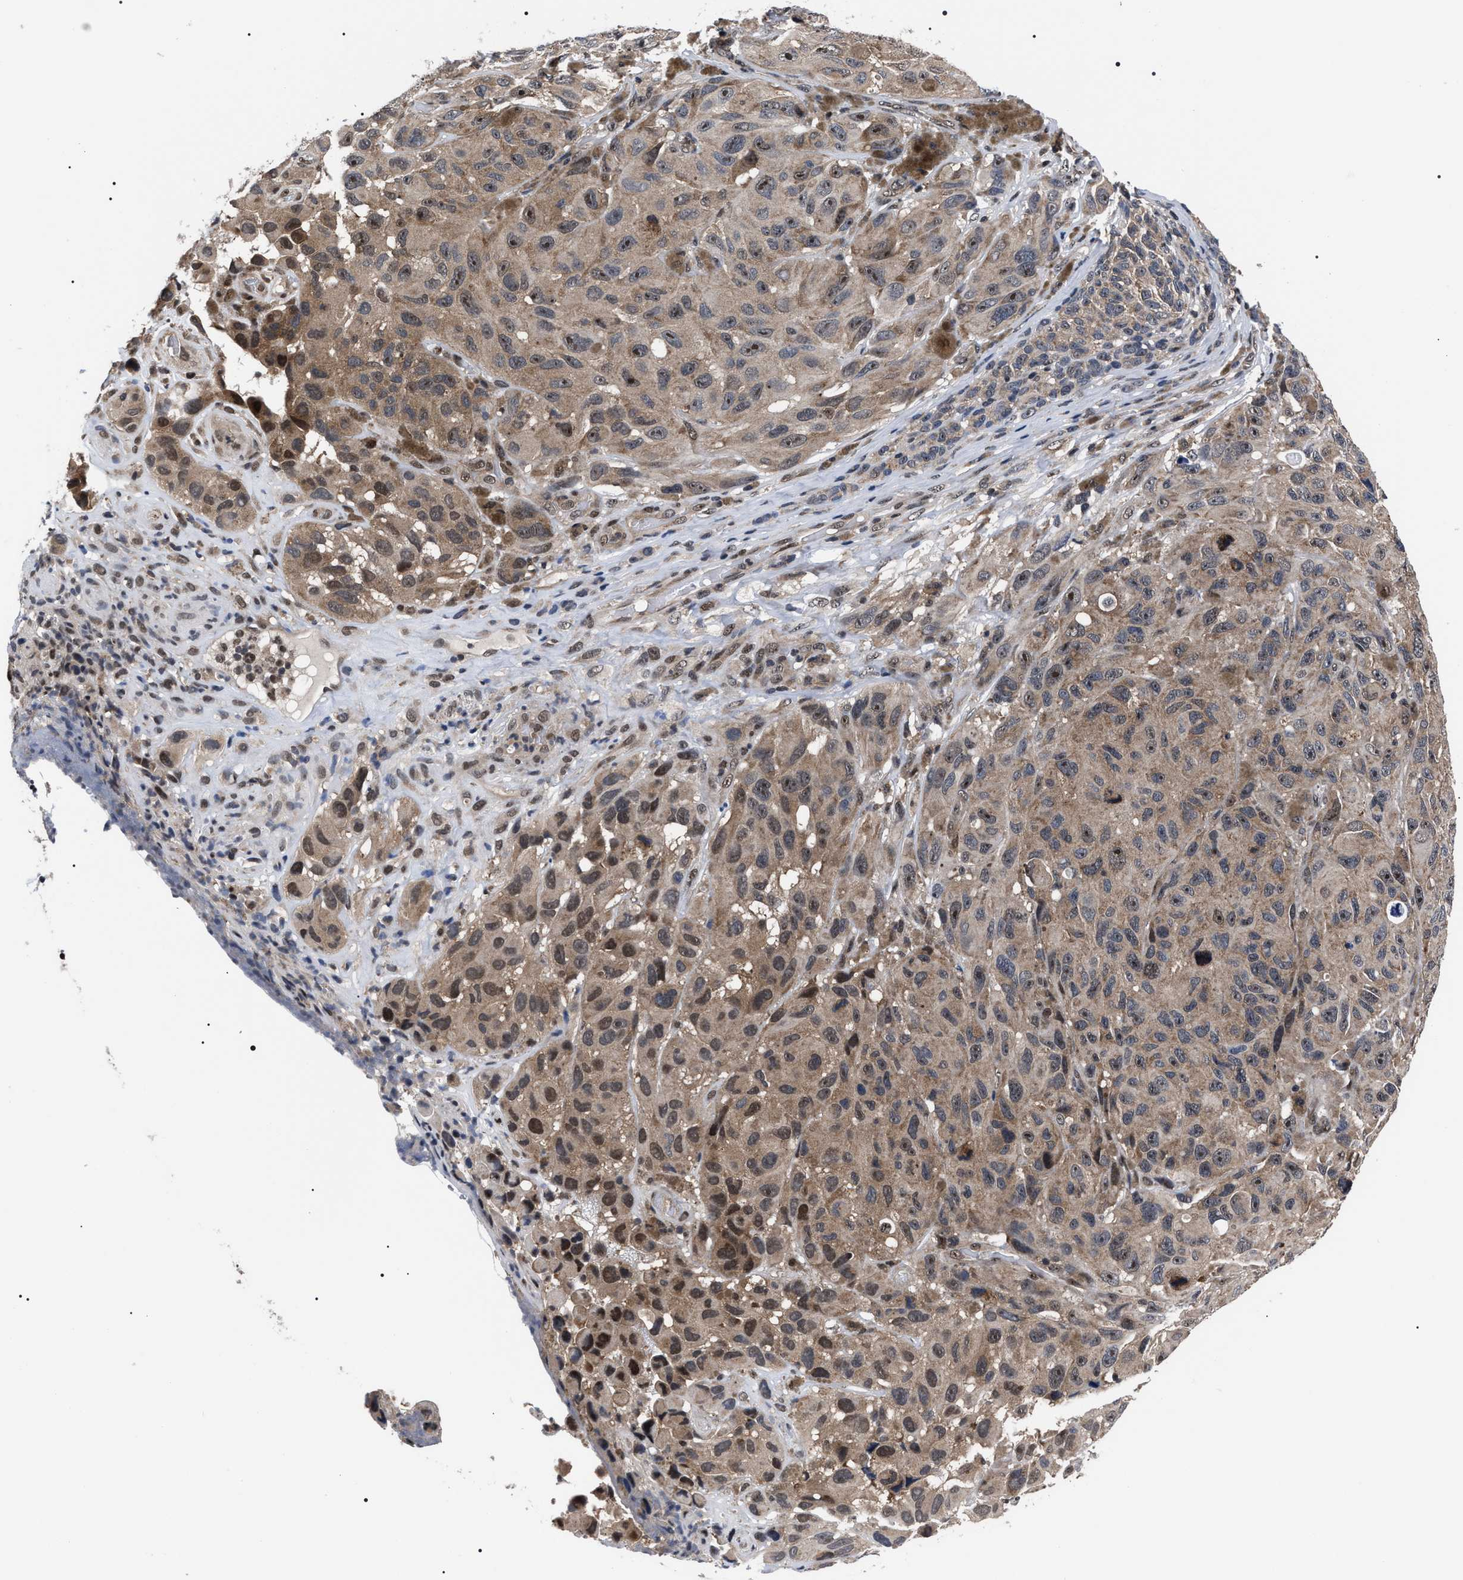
{"staining": {"intensity": "weak", "quantity": ">75%", "location": "cytoplasmic/membranous,nuclear"}, "tissue": "melanoma", "cell_type": "Tumor cells", "image_type": "cancer", "snomed": [{"axis": "morphology", "description": "Malignant melanoma, NOS"}, {"axis": "topography", "description": "Skin"}], "caption": "Malignant melanoma tissue reveals weak cytoplasmic/membranous and nuclear expression in approximately >75% of tumor cells, visualized by immunohistochemistry. The protein is shown in brown color, while the nuclei are stained blue.", "gene": "CSNK2A1", "patient": {"sex": "female", "age": 73}}